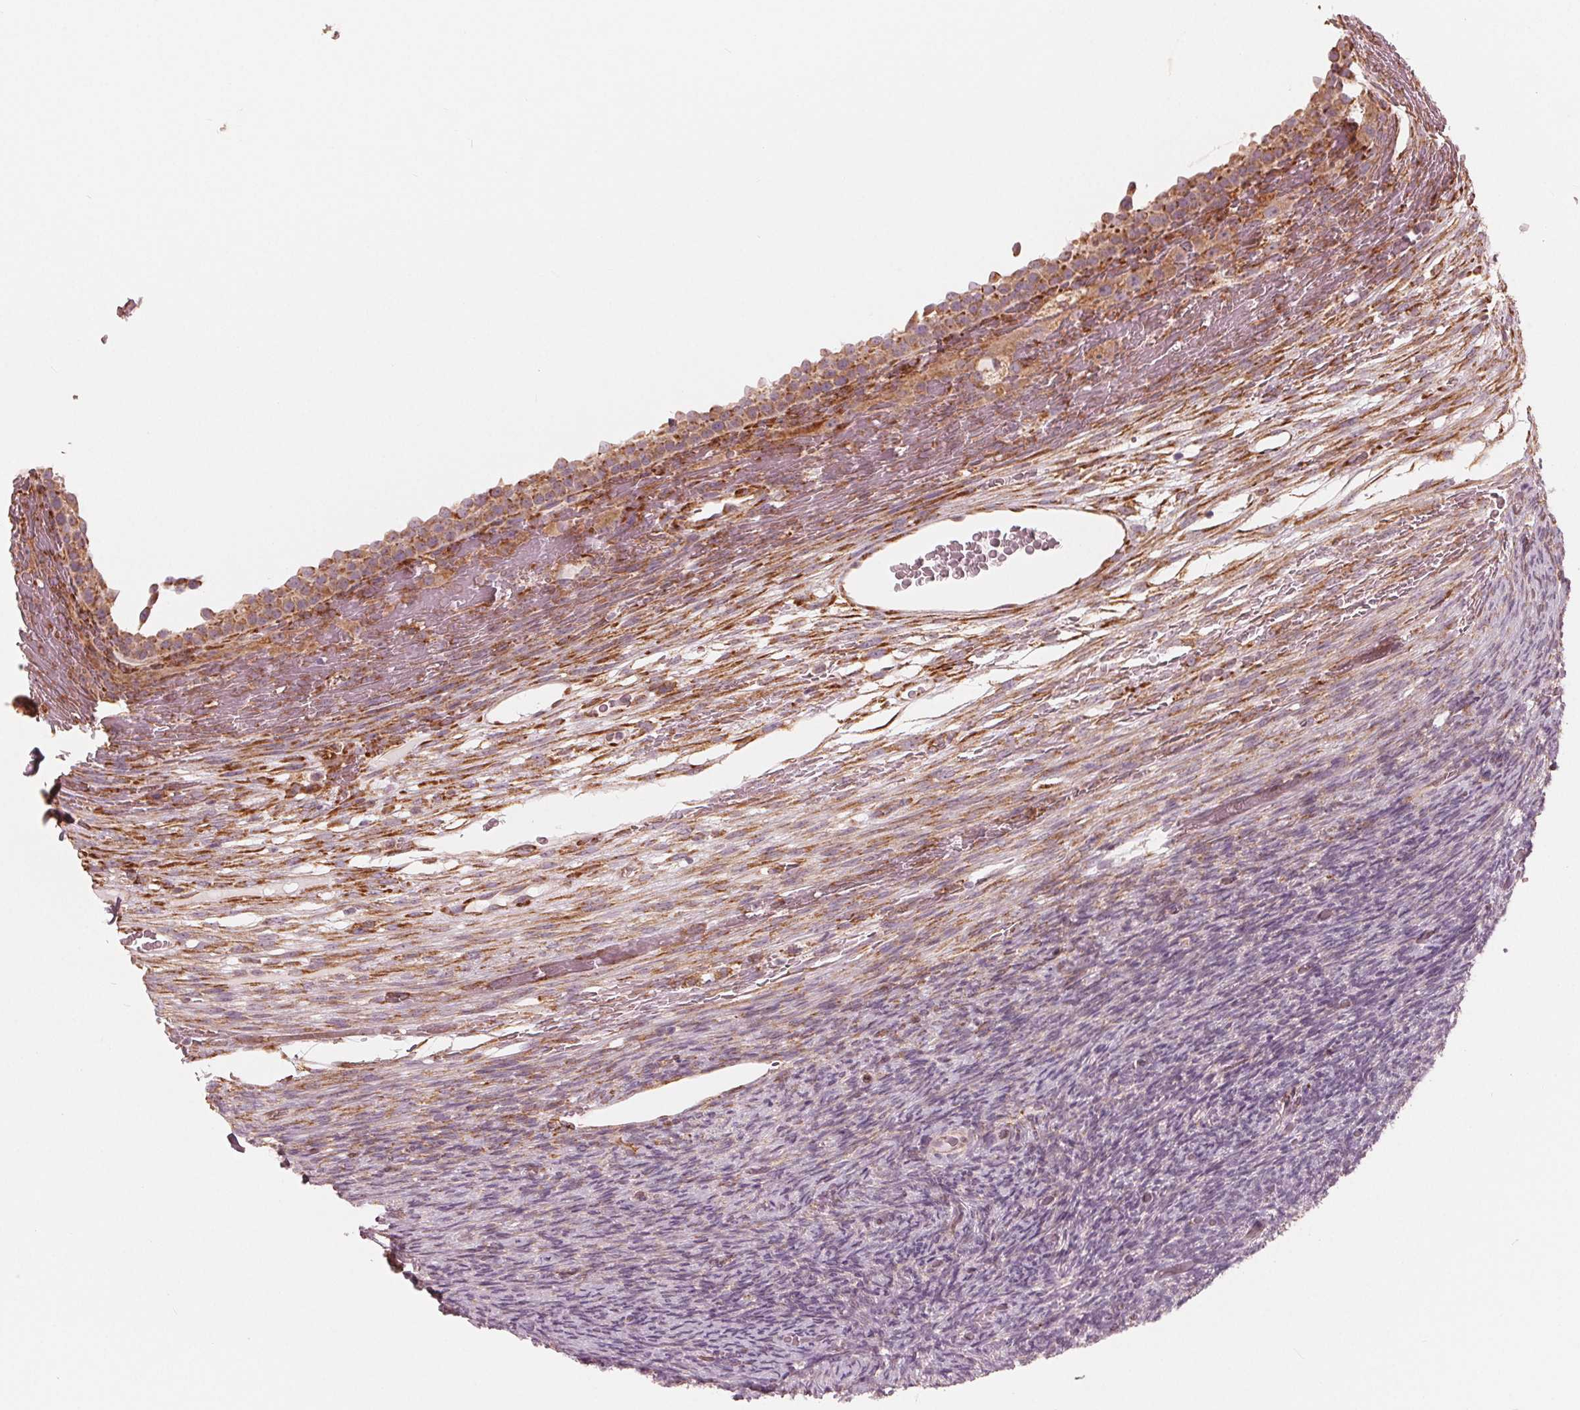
{"staining": {"intensity": "negative", "quantity": "none", "location": "none"}, "tissue": "ovary", "cell_type": "Follicle cells", "image_type": "normal", "snomed": [{"axis": "morphology", "description": "Normal tissue, NOS"}, {"axis": "topography", "description": "Ovary"}], "caption": "The photomicrograph reveals no significant expression in follicle cells of ovary.", "gene": "IKBIP", "patient": {"sex": "female", "age": 34}}